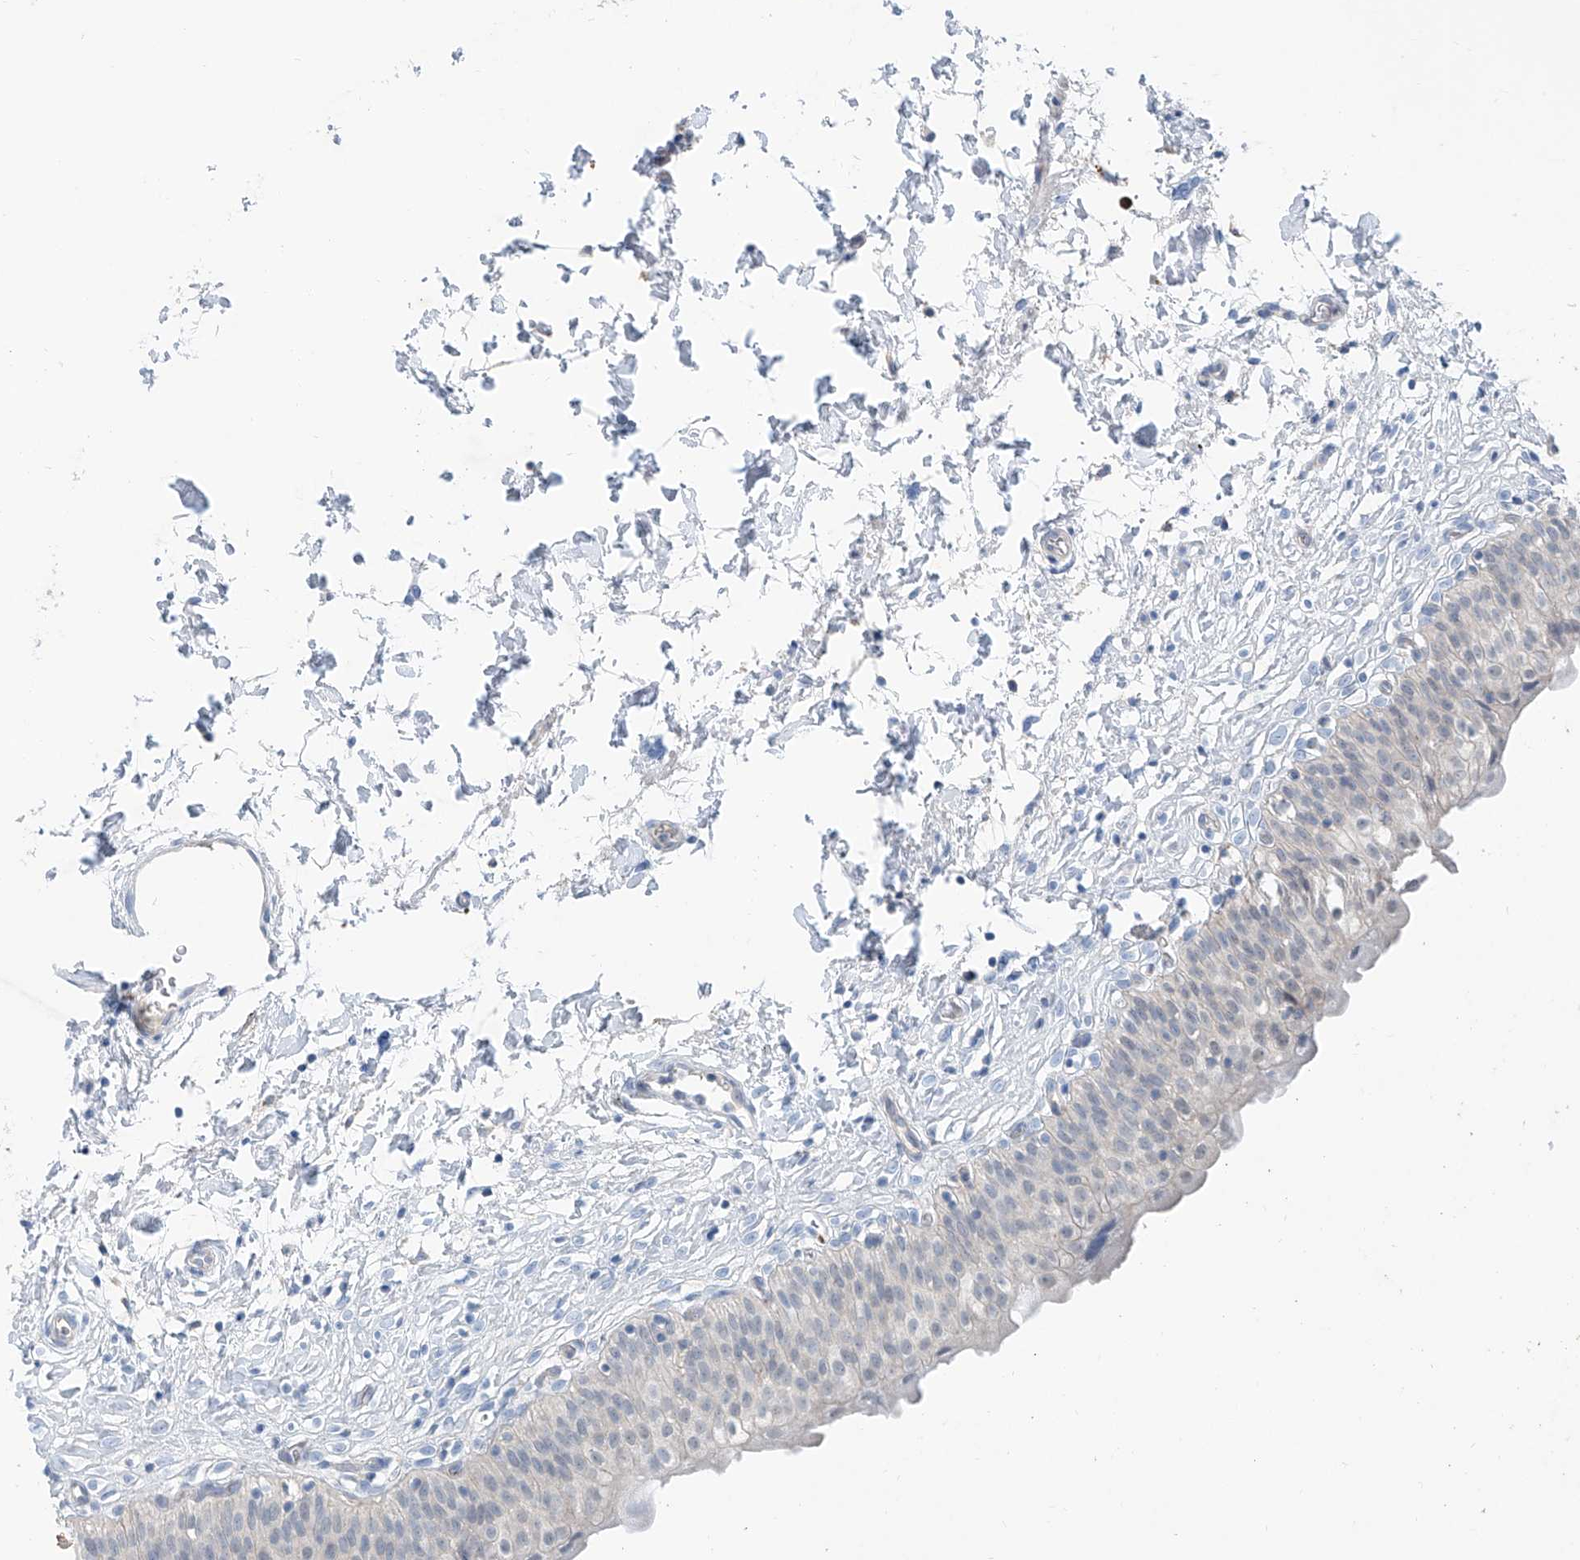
{"staining": {"intensity": "negative", "quantity": "none", "location": "none"}, "tissue": "urinary bladder", "cell_type": "Urothelial cells", "image_type": "normal", "snomed": [{"axis": "morphology", "description": "Normal tissue, NOS"}, {"axis": "topography", "description": "Urinary bladder"}], "caption": "Urothelial cells are negative for brown protein staining in benign urinary bladder. Nuclei are stained in blue.", "gene": "ANKRD34A", "patient": {"sex": "male", "age": 55}}